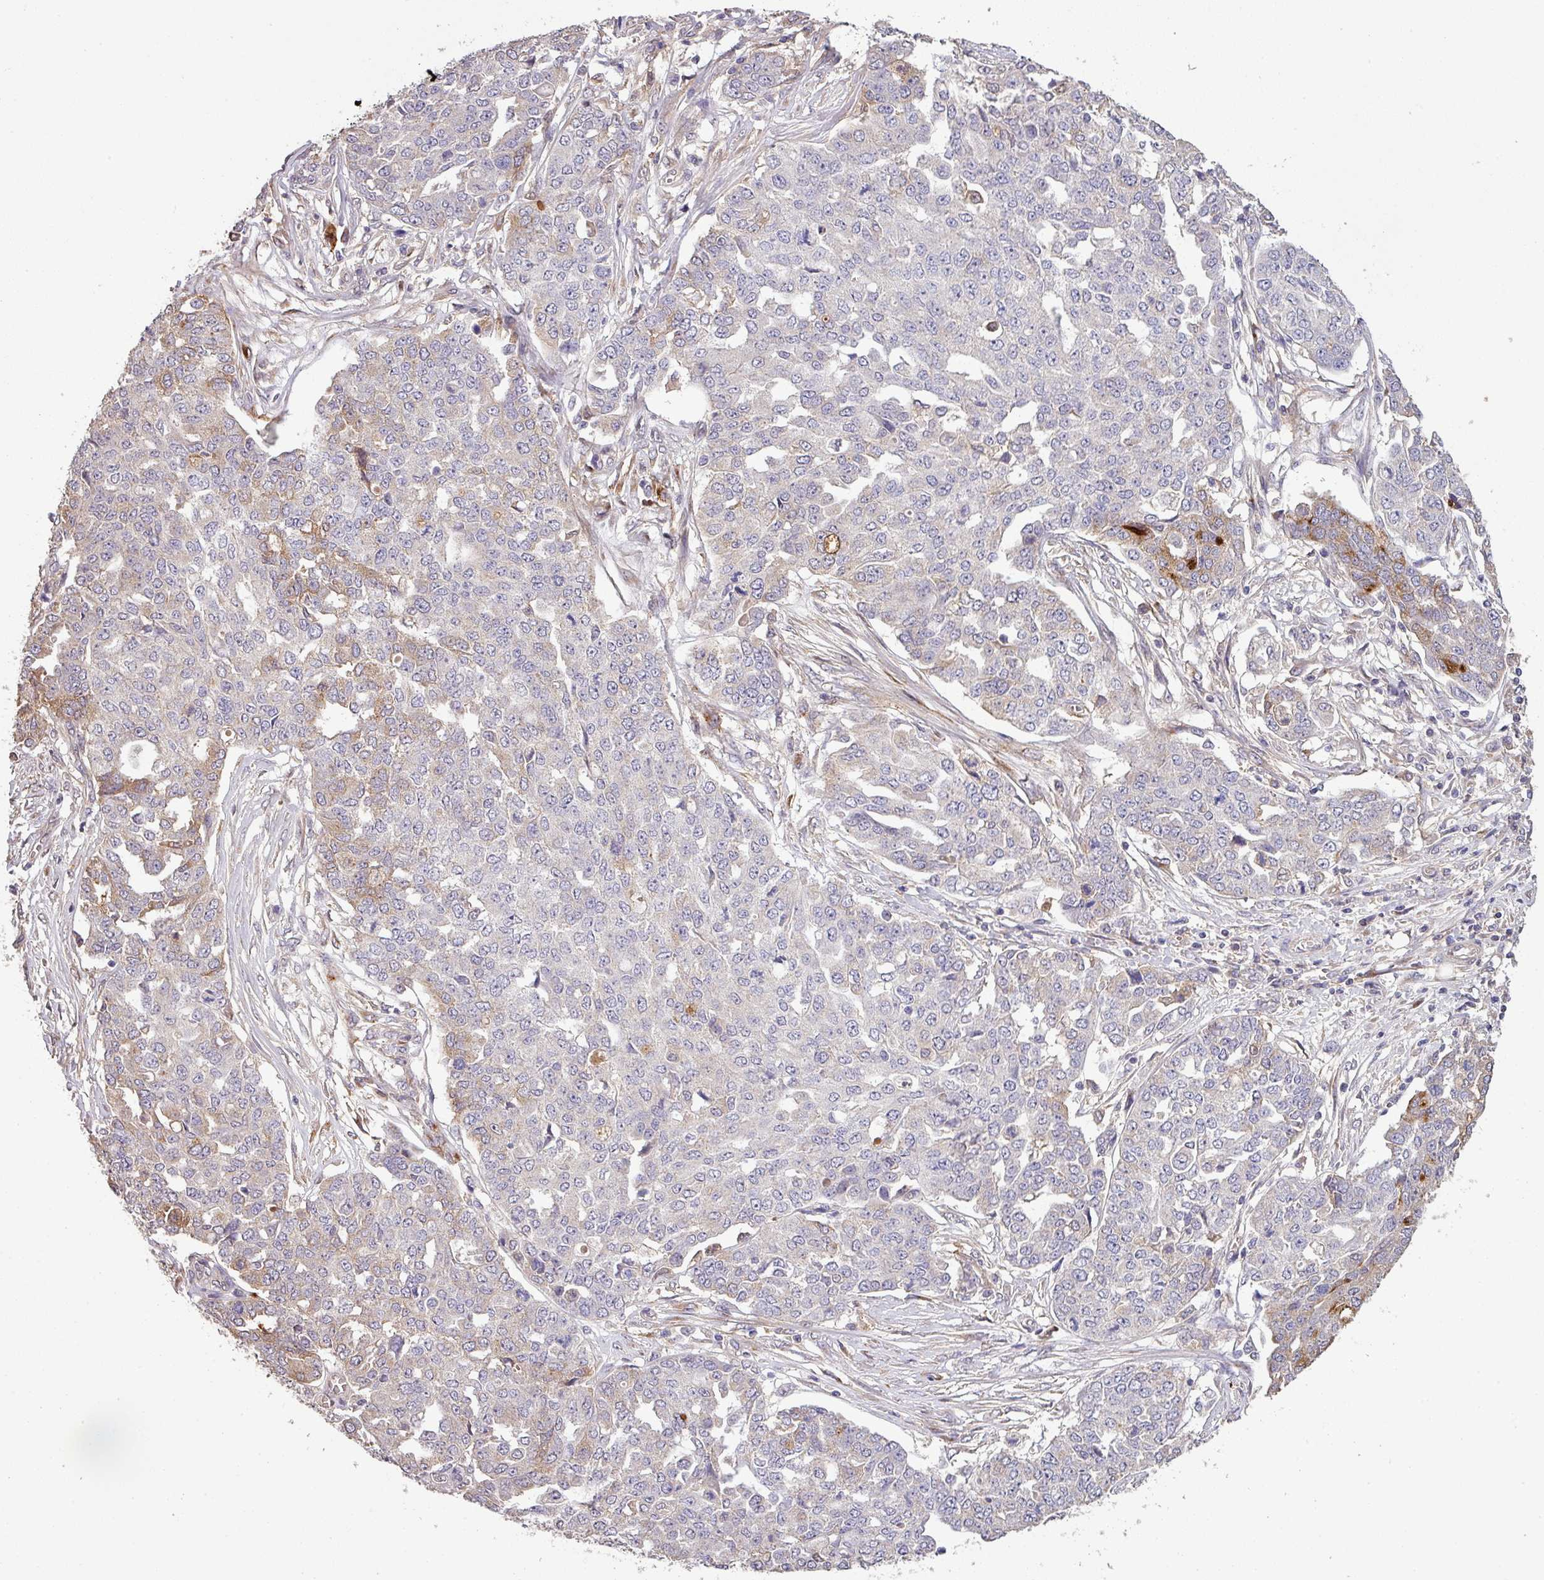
{"staining": {"intensity": "moderate", "quantity": "<25%", "location": "cytoplasmic/membranous"}, "tissue": "ovarian cancer", "cell_type": "Tumor cells", "image_type": "cancer", "snomed": [{"axis": "morphology", "description": "Cystadenocarcinoma, serous, NOS"}, {"axis": "topography", "description": "Soft tissue"}, {"axis": "topography", "description": "Ovary"}], "caption": "Immunohistochemical staining of human ovarian serous cystadenocarcinoma reveals low levels of moderate cytoplasmic/membranous protein staining in about <25% of tumor cells.", "gene": "ISLR", "patient": {"sex": "female", "age": 57}}